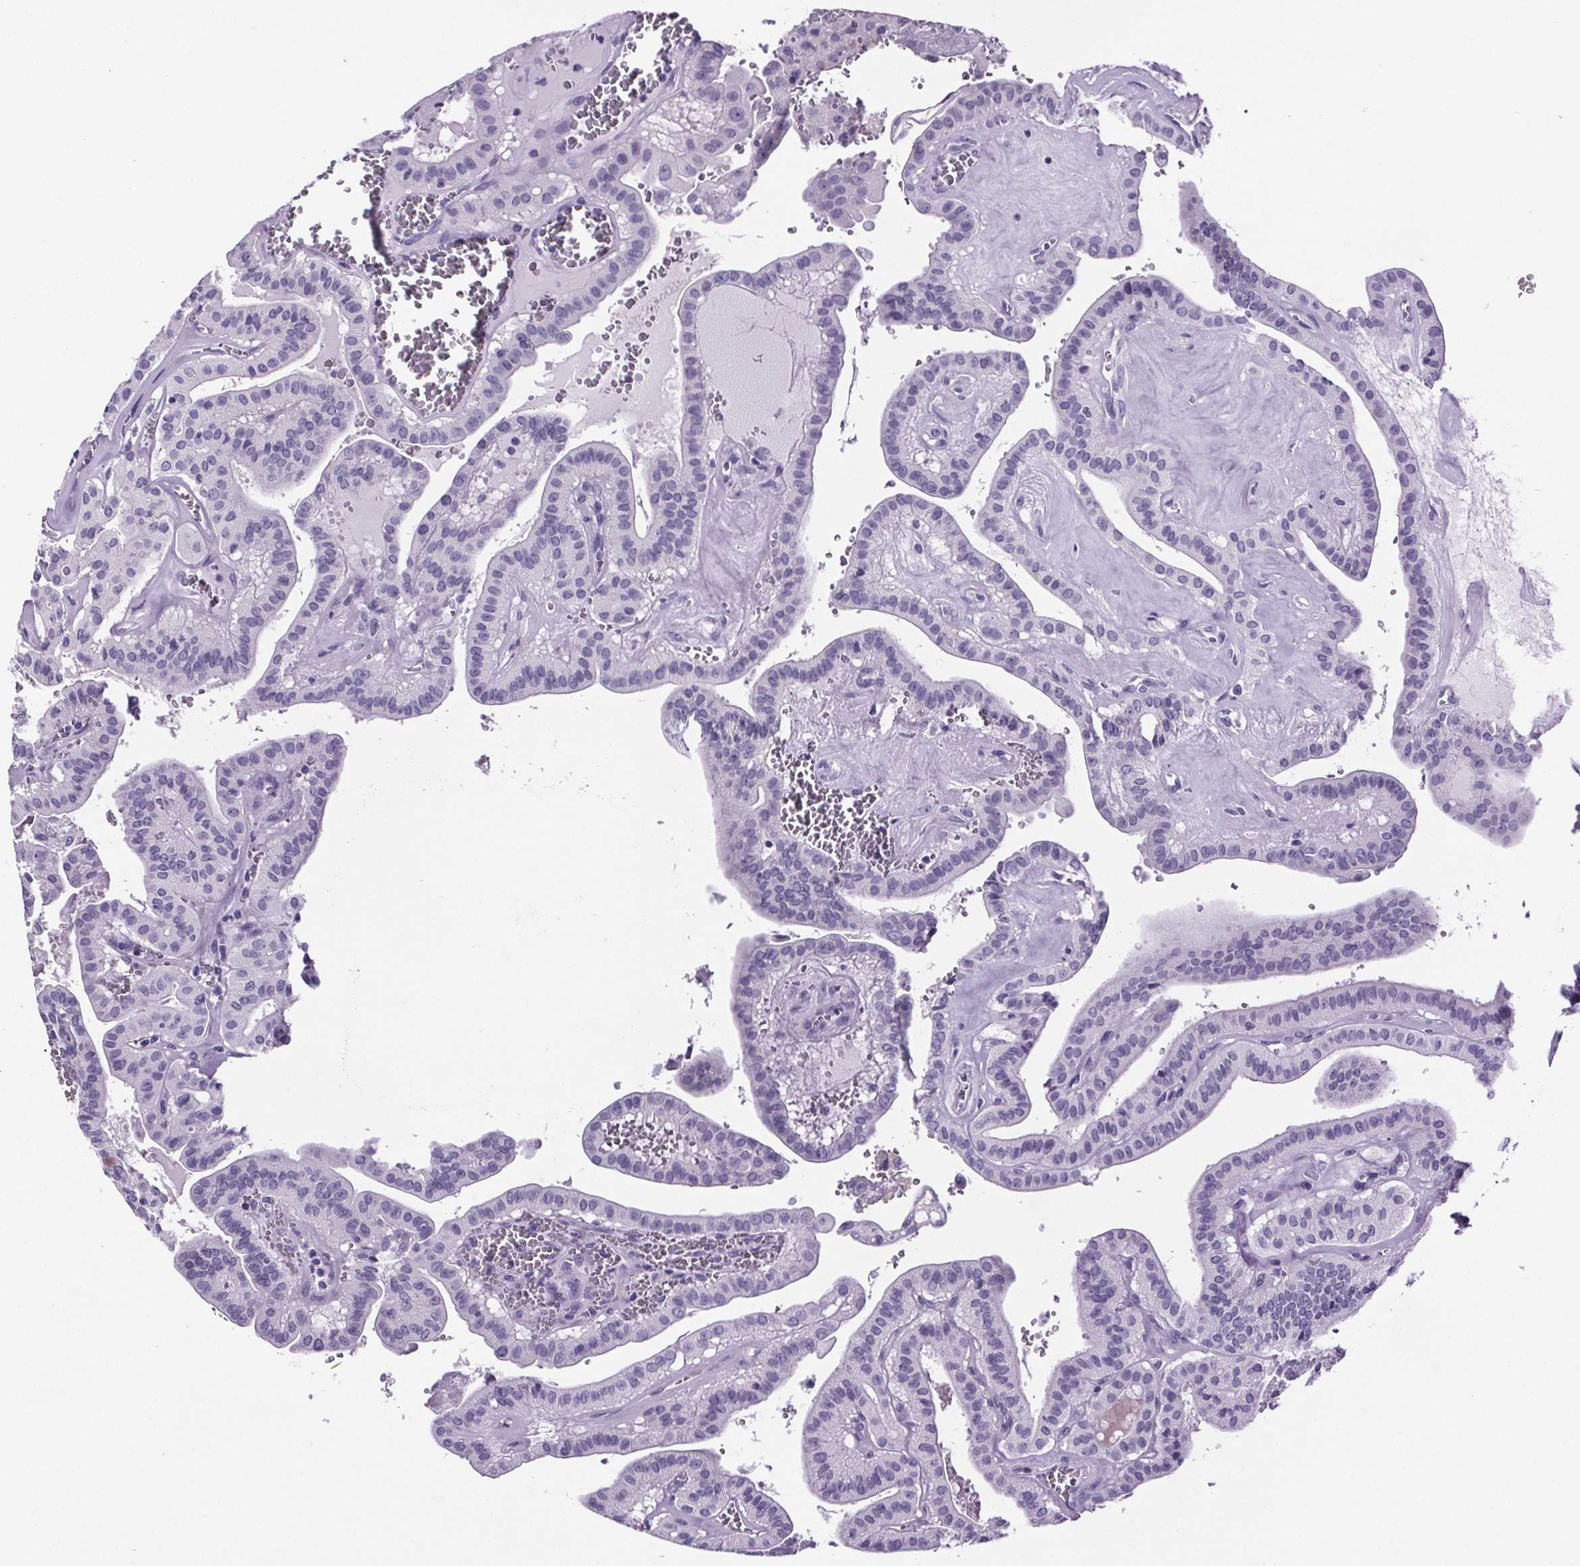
{"staining": {"intensity": "negative", "quantity": "none", "location": "none"}, "tissue": "thyroid cancer", "cell_type": "Tumor cells", "image_type": "cancer", "snomed": [{"axis": "morphology", "description": "Papillary adenocarcinoma, NOS"}, {"axis": "topography", "description": "Thyroid gland"}], "caption": "A high-resolution micrograph shows IHC staining of thyroid papillary adenocarcinoma, which reveals no significant expression in tumor cells. The staining is performed using DAB brown chromogen with nuclei counter-stained in using hematoxylin.", "gene": "CUBN", "patient": {"sex": "male", "age": 52}}